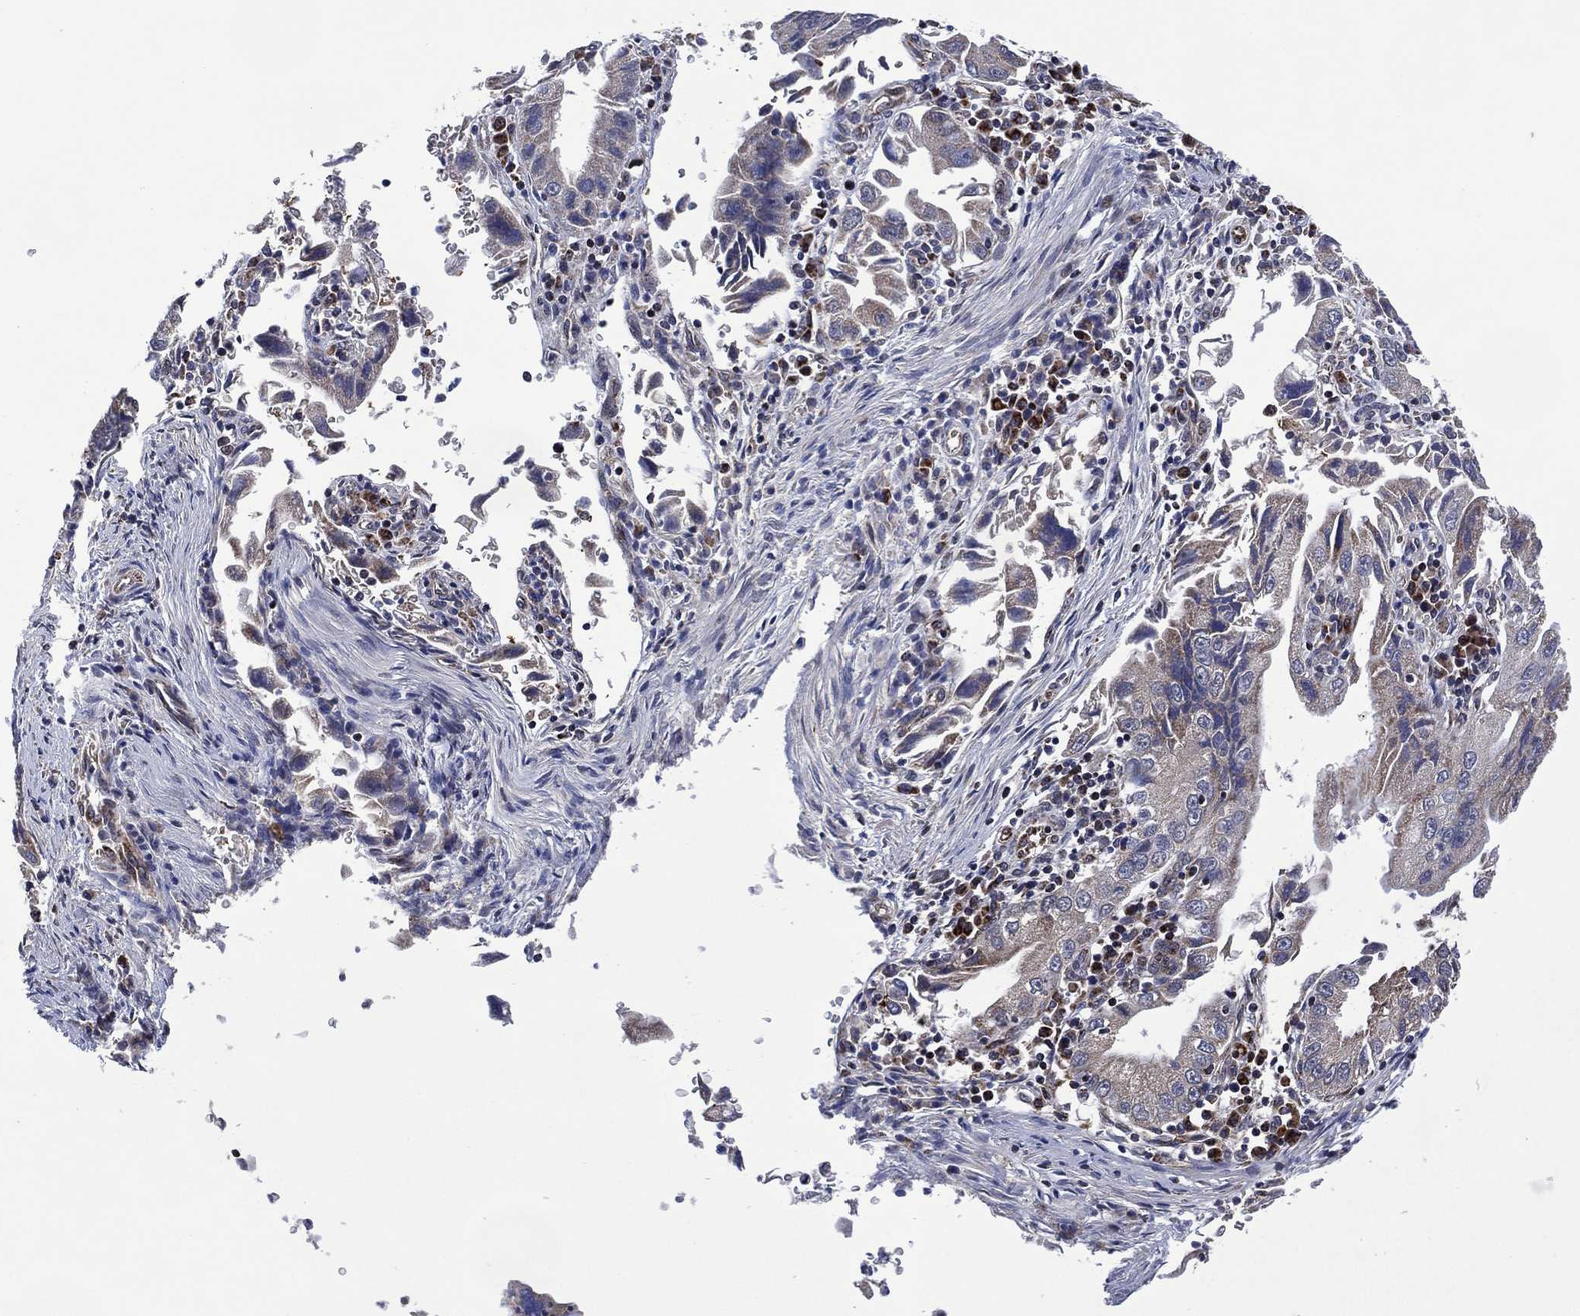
{"staining": {"intensity": "negative", "quantity": "none", "location": "none"}, "tissue": "stomach cancer", "cell_type": "Tumor cells", "image_type": "cancer", "snomed": [{"axis": "morphology", "description": "Adenocarcinoma, NOS"}, {"axis": "topography", "description": "Stomach"}], "caption": "This is an IHC image of human adenocarcinoma (stomach). There is no expression in tumor cells.", "gene": "HTD2", "patient": {"sex": "male", "age": 76}}